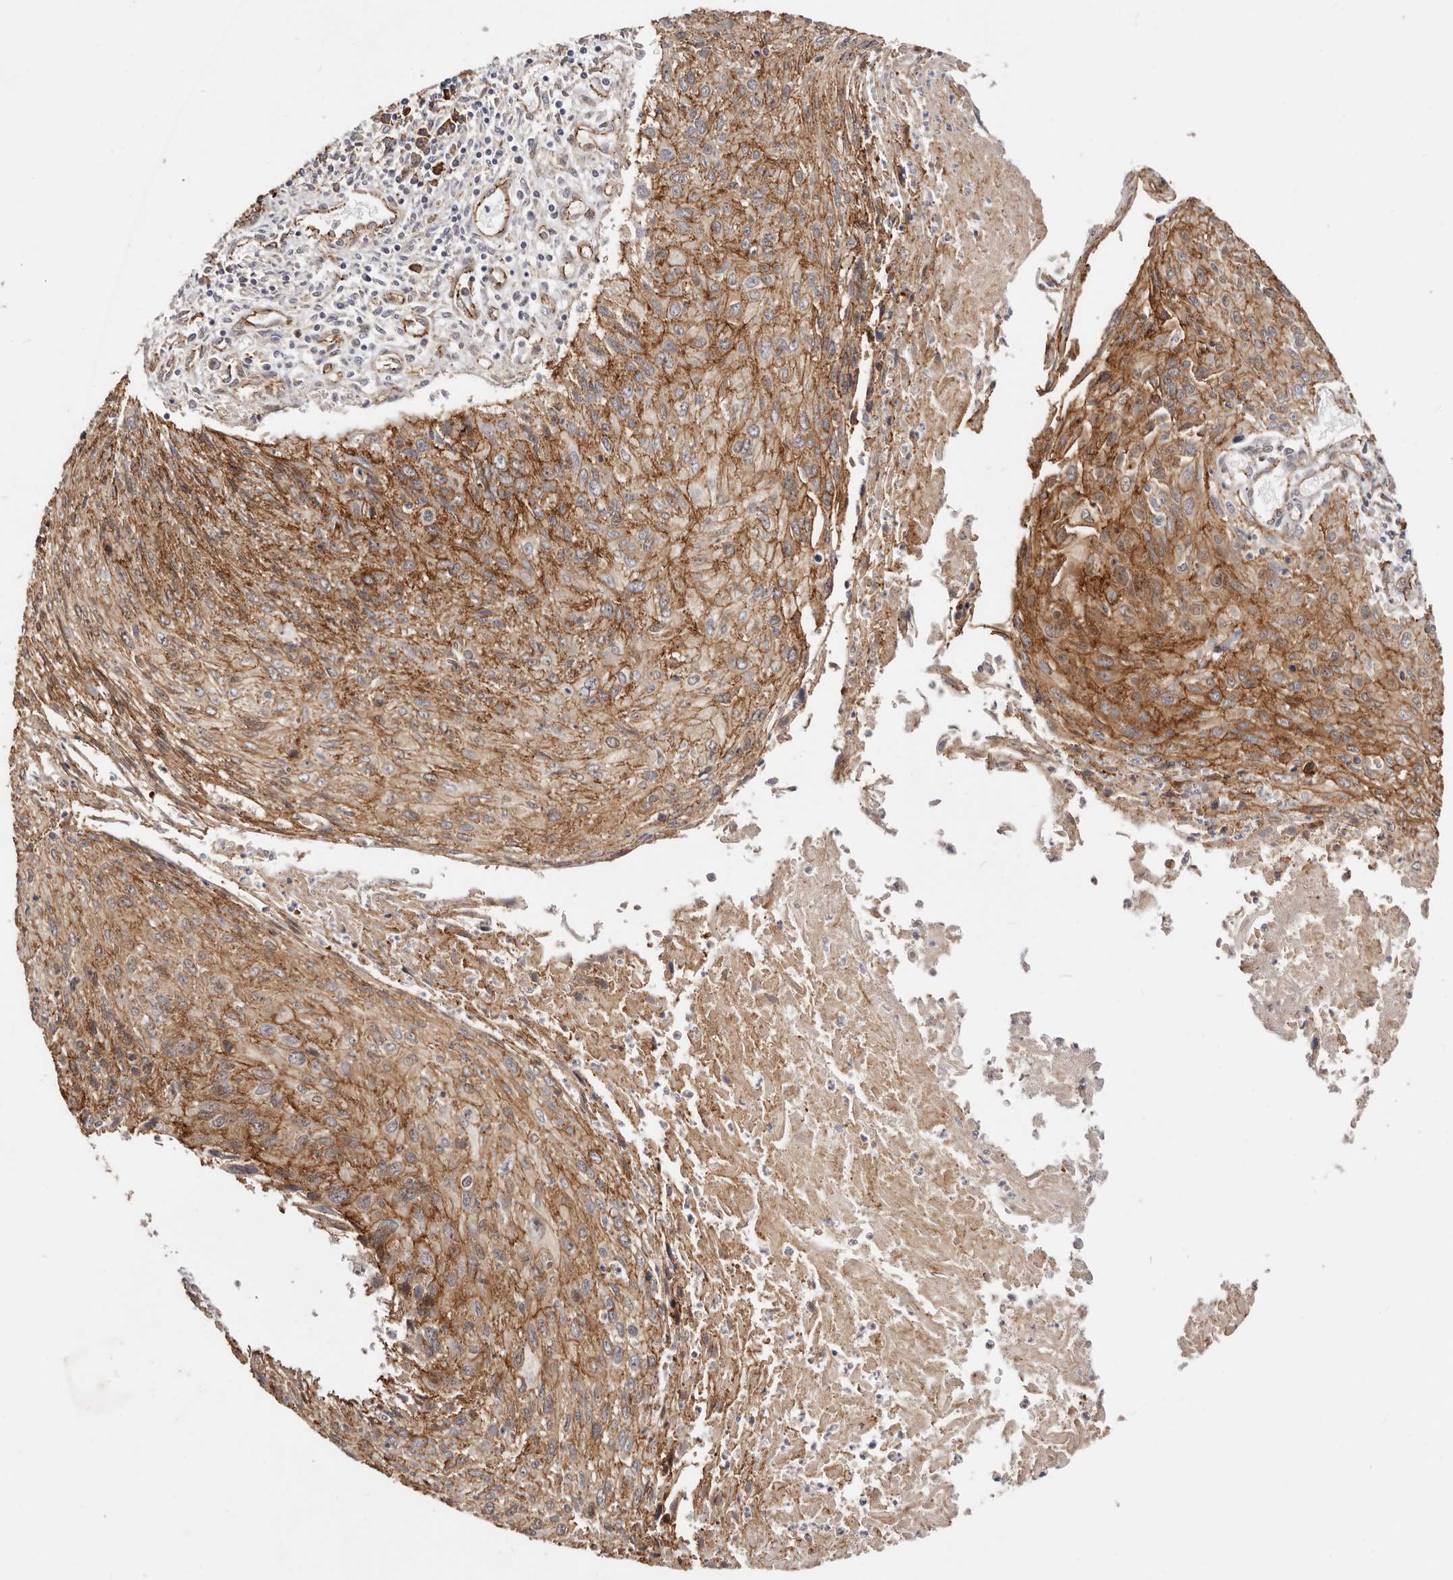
{"staining": {"intensity": "moderate", "quantity": ">75%", "location": "cytoplasmic/membranous"}, "tissue": "cervical cancer", "cell_type": "Tumor cells", "image_type": "cancer", "snomed": [{"axis": "morphology", "description": "Squamous cell carcinoma, NOS"}, {"axis": "topography", "description": "Cervix"}], "caption": "Cervical cancer (squamous cell carcinoma) tissue exhibits moderate cytoplasmic/membranous positivity in about >75% of tumor cells, visualized by immunohistochemistry. (DAB IHC with brightfield microscopy, high magnification).", "gene": "CTNNB1", "patient": {"sex": "female", "age": 51}}